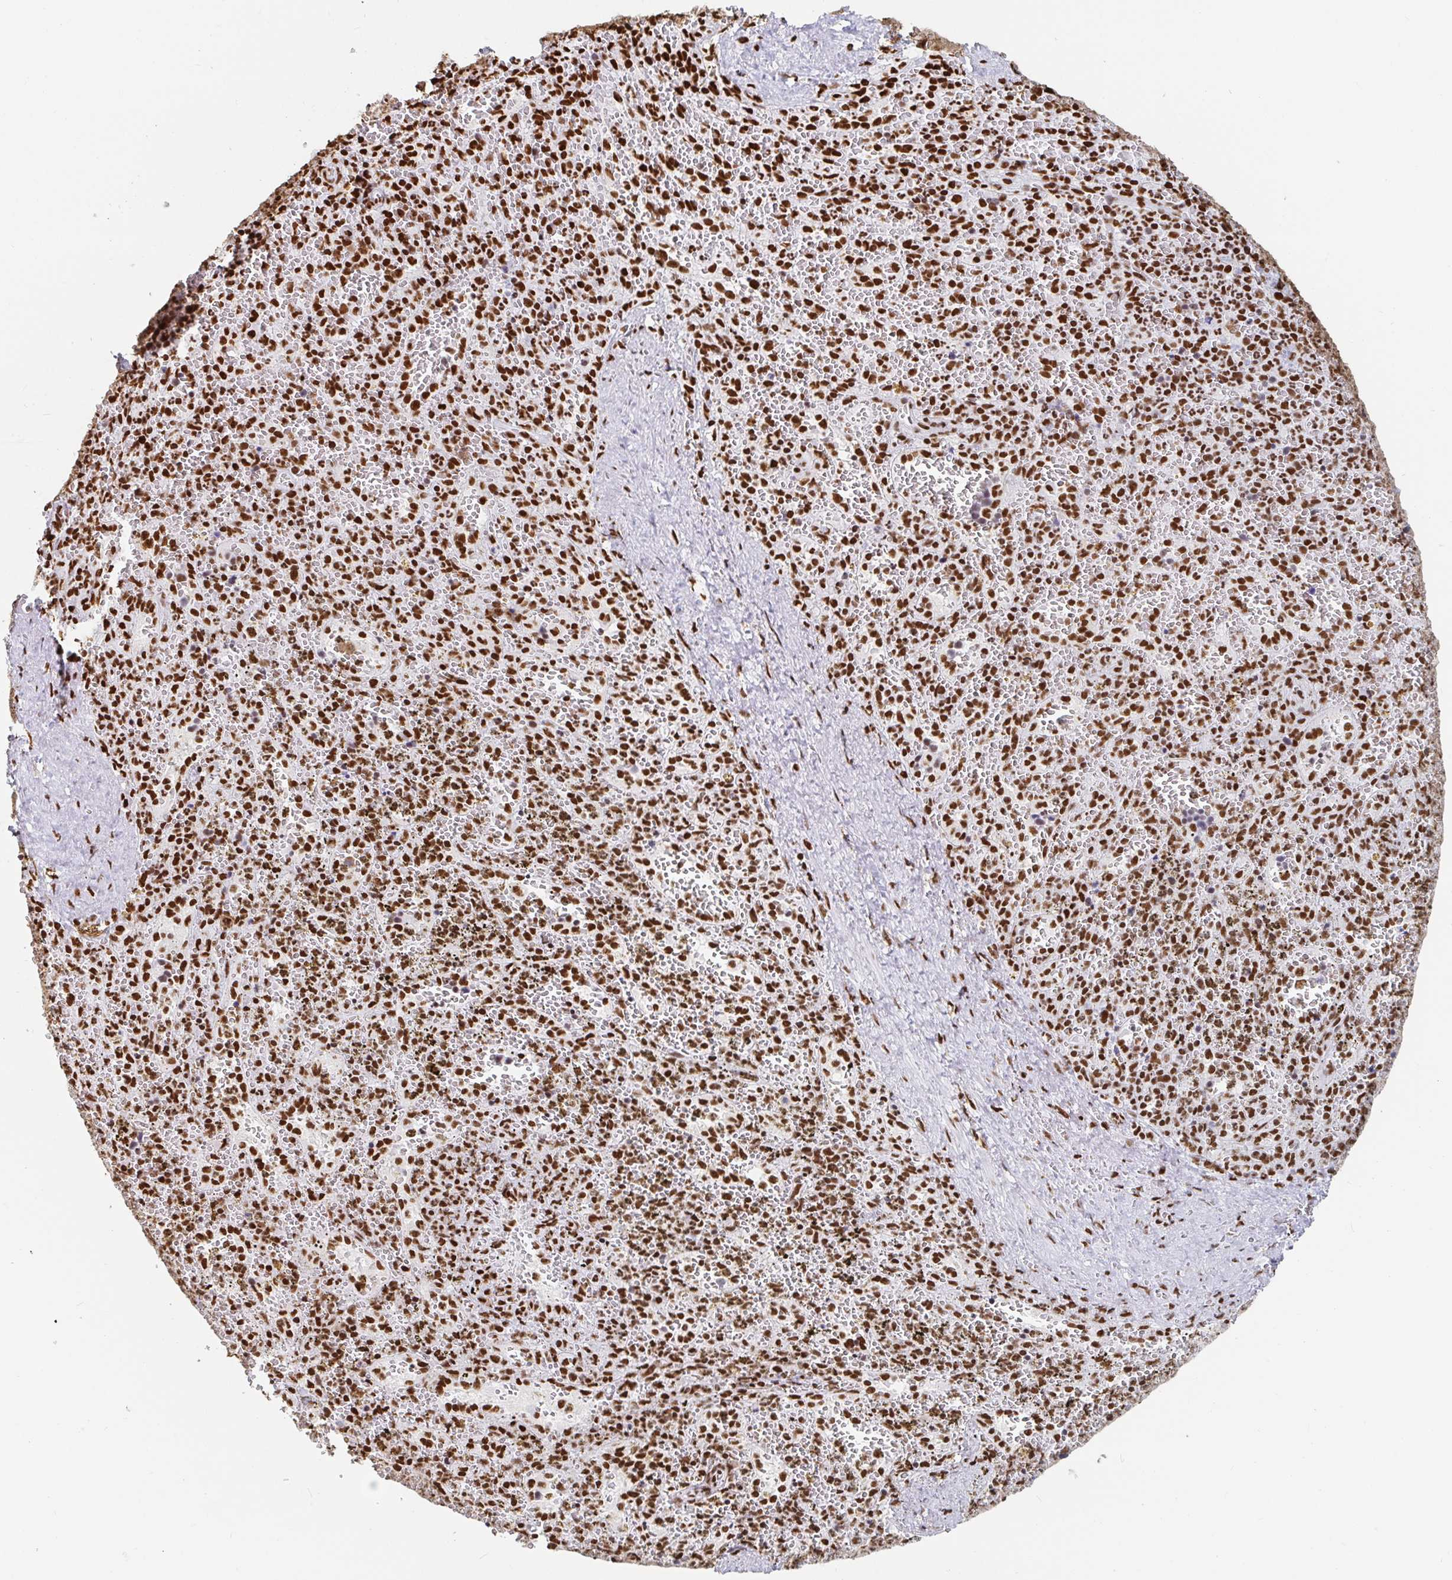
{"staining": {"intensity": "moderate", "quantity": ">75%", "location": "nuclear"}, "tissue": "spleen", "cell_type": "Cells in red pulp", "image_type": "normal", "snomed": [{"axis": "morphology", "description": "Normal tissue, NOS"}, {"axis": "topography", "description": "Spleen"}], "caption": "Immunohistochemical staining of unremarkable human spleen exhibits moderate nuclear protein positivity in approximately >75% of cells in red pulp.", "gene": "EWSR1", "patient": {"sex": "female", "age": 50}}